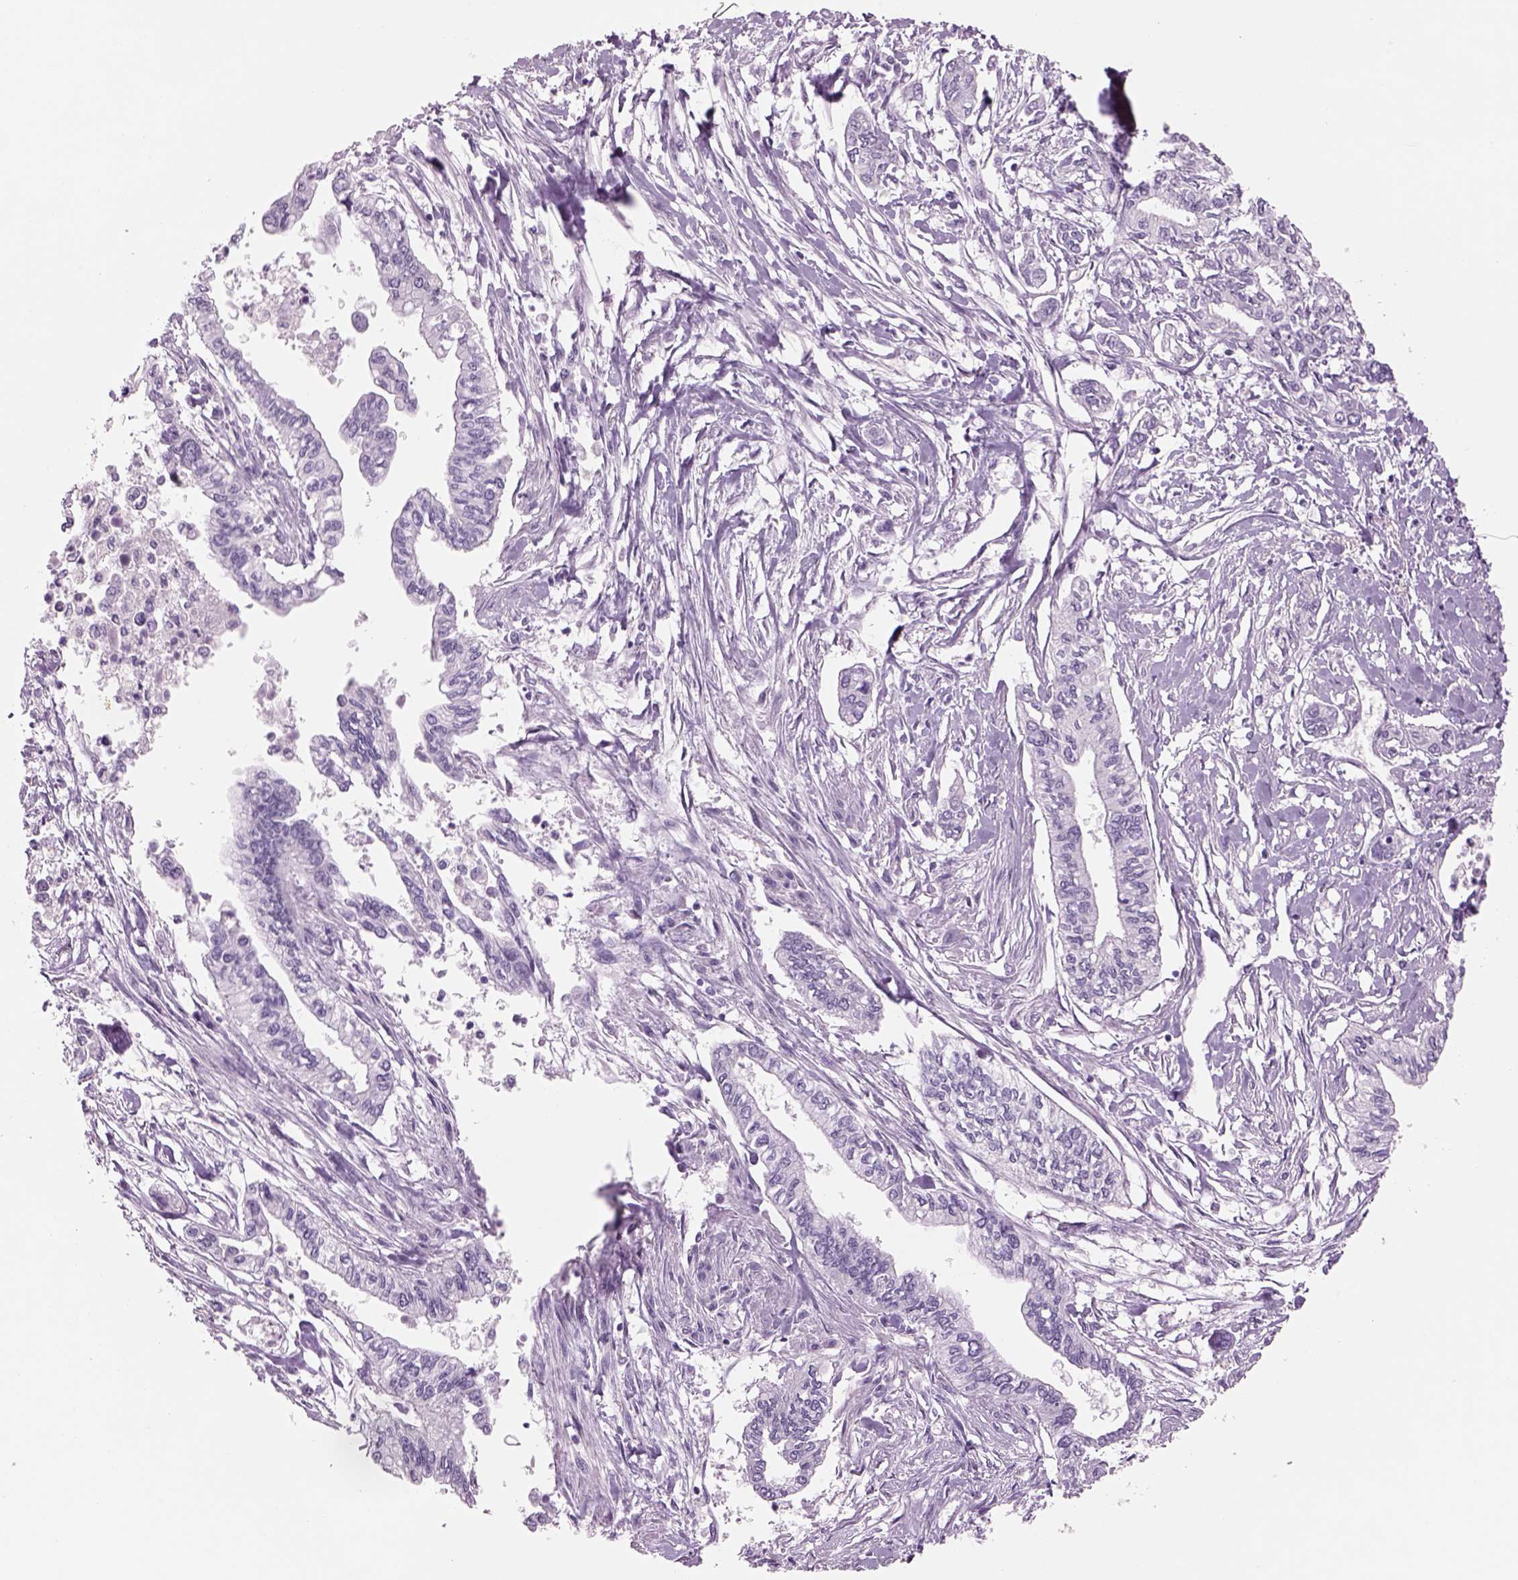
{"staining": {"intensity": "negative", "quantity": "none", "location": "none"}, "tissue": "pancreatic cancer", "cell_type": "Tumor cells", "image_type": "cancer", "snomed": [{"axis": "morphology", "description": "Adenocarcinoma, NOS"}, {"axis": "topography", "description": "Pancreas"}], "caption": "DAB (3,3'-diaminobenzidine) immunohistochemical staining of pancreatic cancer shows no significant staining in tumor cells.", "gene": "RHO", "patient": {"sex": "male", "age": 60}}